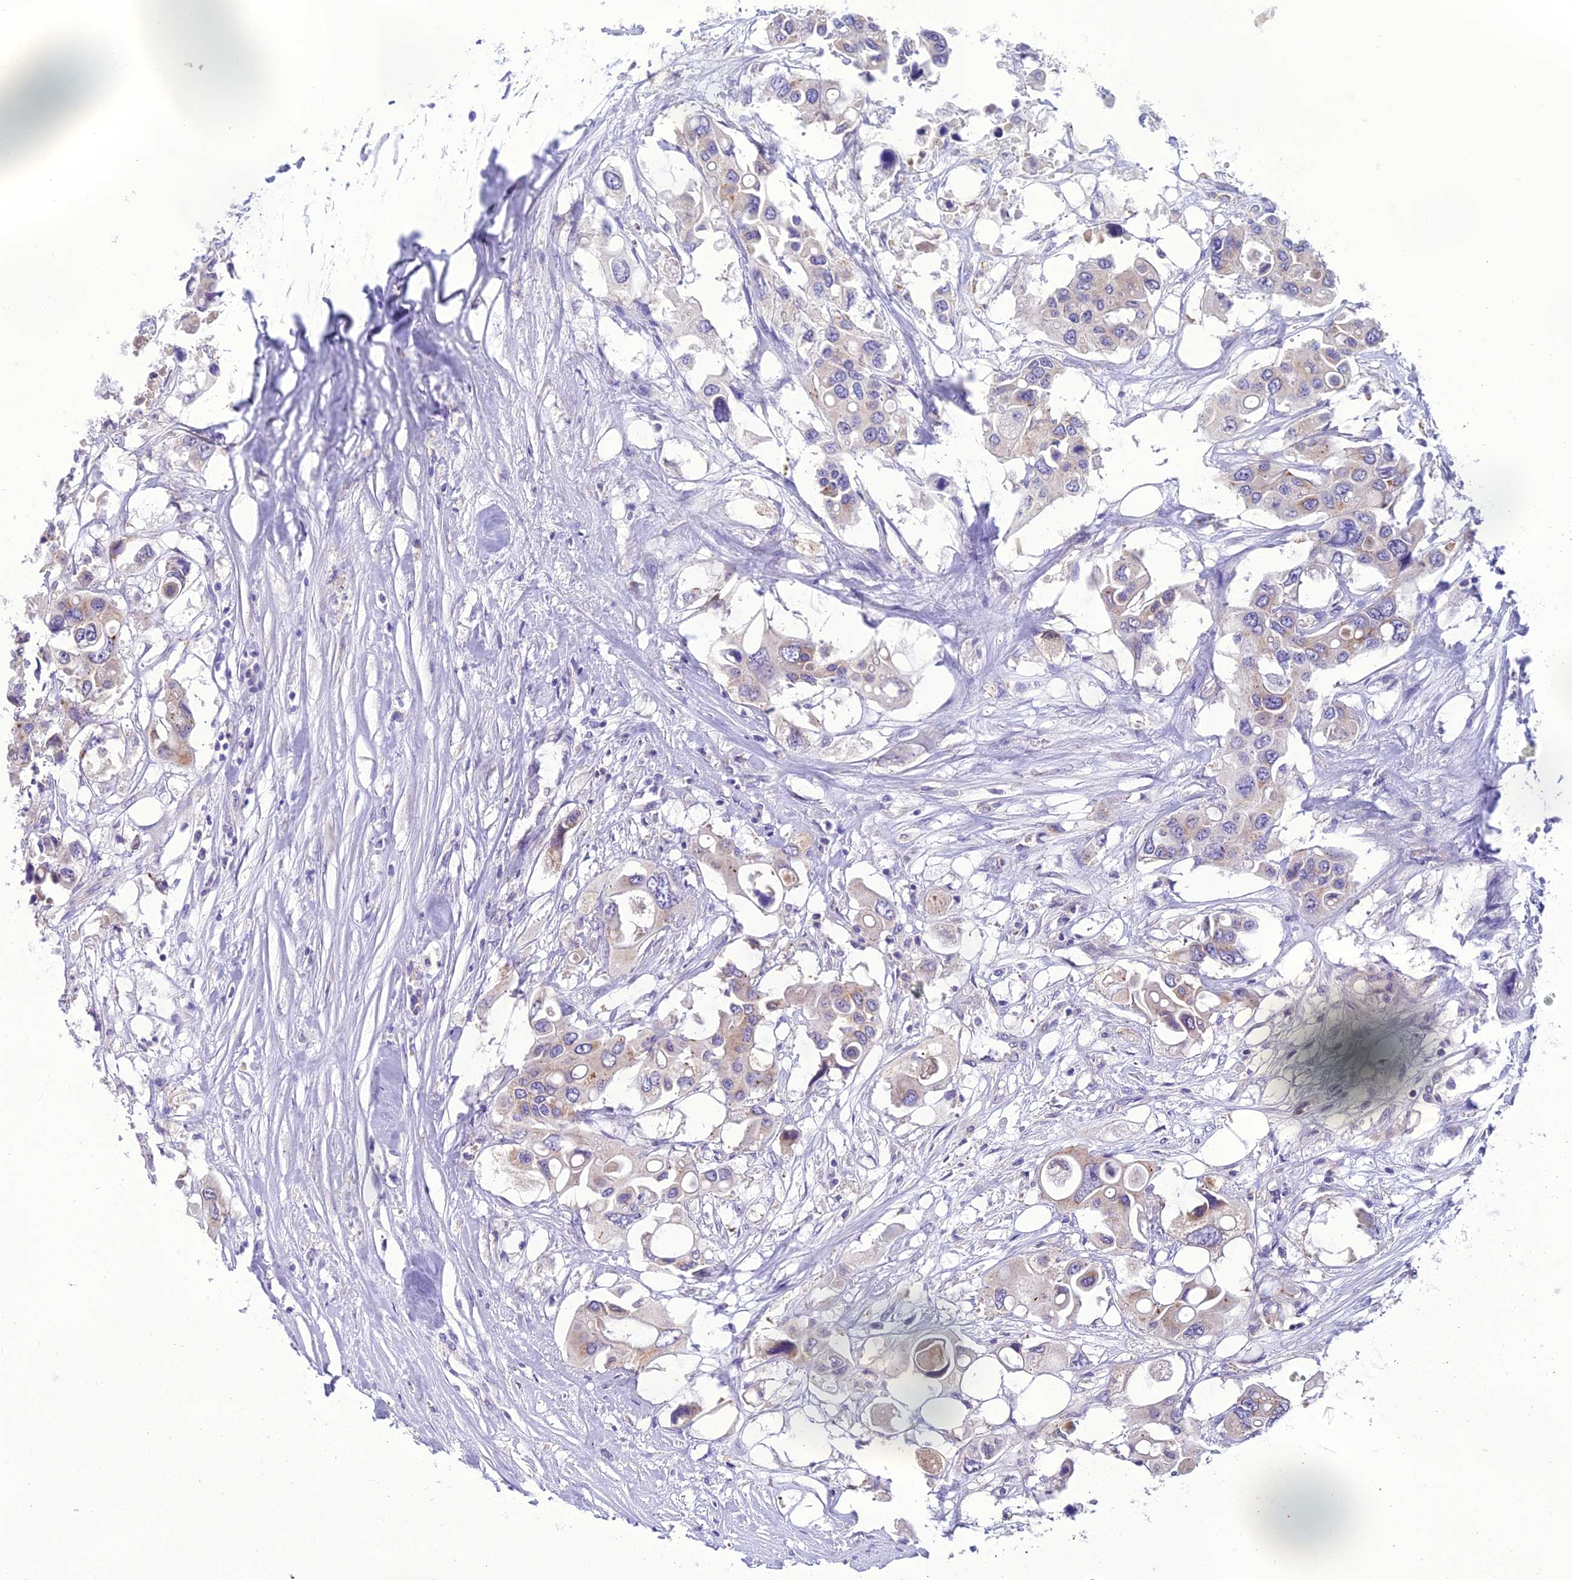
{"staining": {"intensity": "weak", "quantity": "25%-75%", "location": "cytoplasmic/membranous"}, "tissue": "colorectal cancer", "cell_type": "Tumor cells", "image_type": "cancer", "snomed": [{"axis": "morphology", "description": "Adenocarcinoma, NOS"}, {"axis": "topography", "description": "Colon"}], "caption": "Weak cytoplasmic/membranous staining for a protein is seen in about 25%-75% of tumor cells of colorectal cancer (adenocarcinoma) using immunohistochemistry (IHC).", "gene": "GOLPH3", "patient": {"sex": "male", "age": 77}}